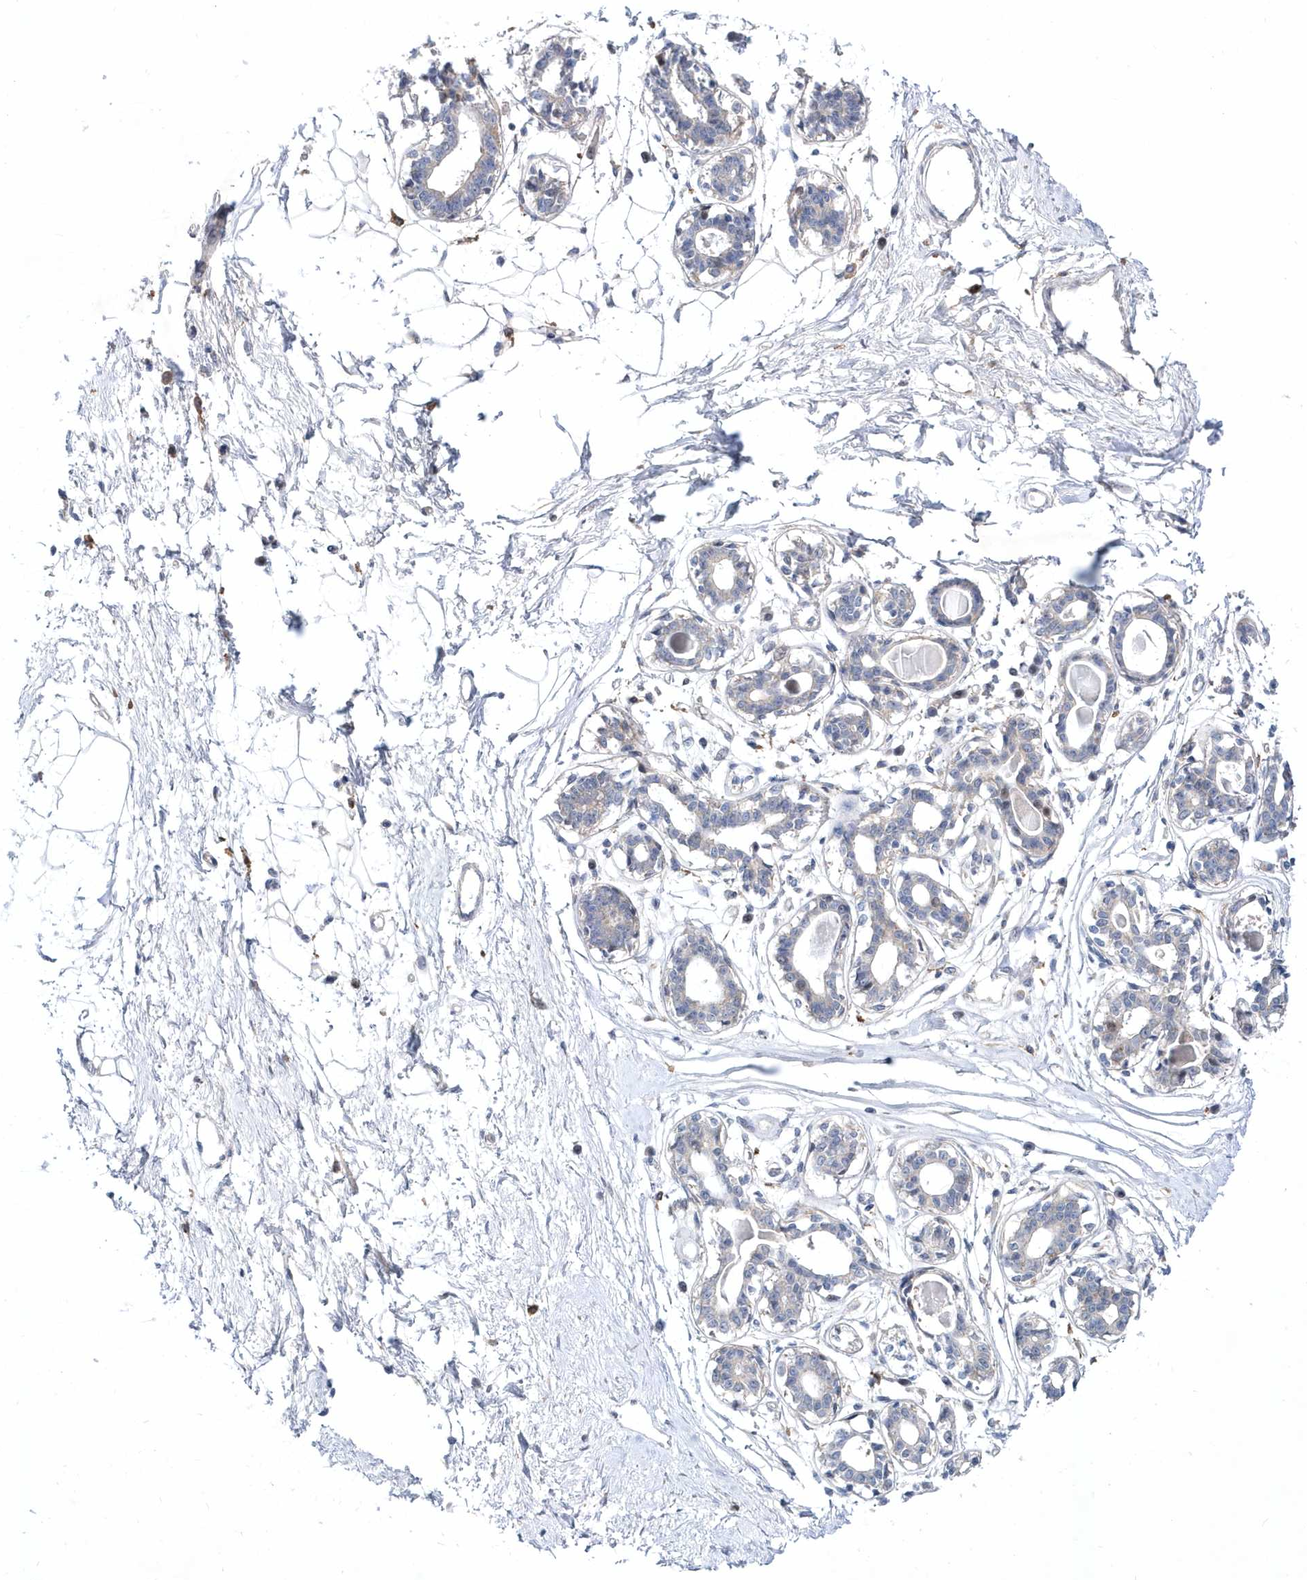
{"staining": {"intensity": "negative", "quantity": "none", "location": "none"}, "tissue": "breast", "cell_type": "Adipocytes", "image_type": "normal", "snomed": [{"axis": "morphology", "description": "Normal tissue, NOS"}, {"axis": "topography", "description": "Breast"}], "caption": "Adipocytes are negative for protein expression in benign human breast. (Immunohistochemistry (ihc), brightfield microscopy, high magnification).", "gene": "LONRF2", "patient": {"sex": "female", "age": 45}}